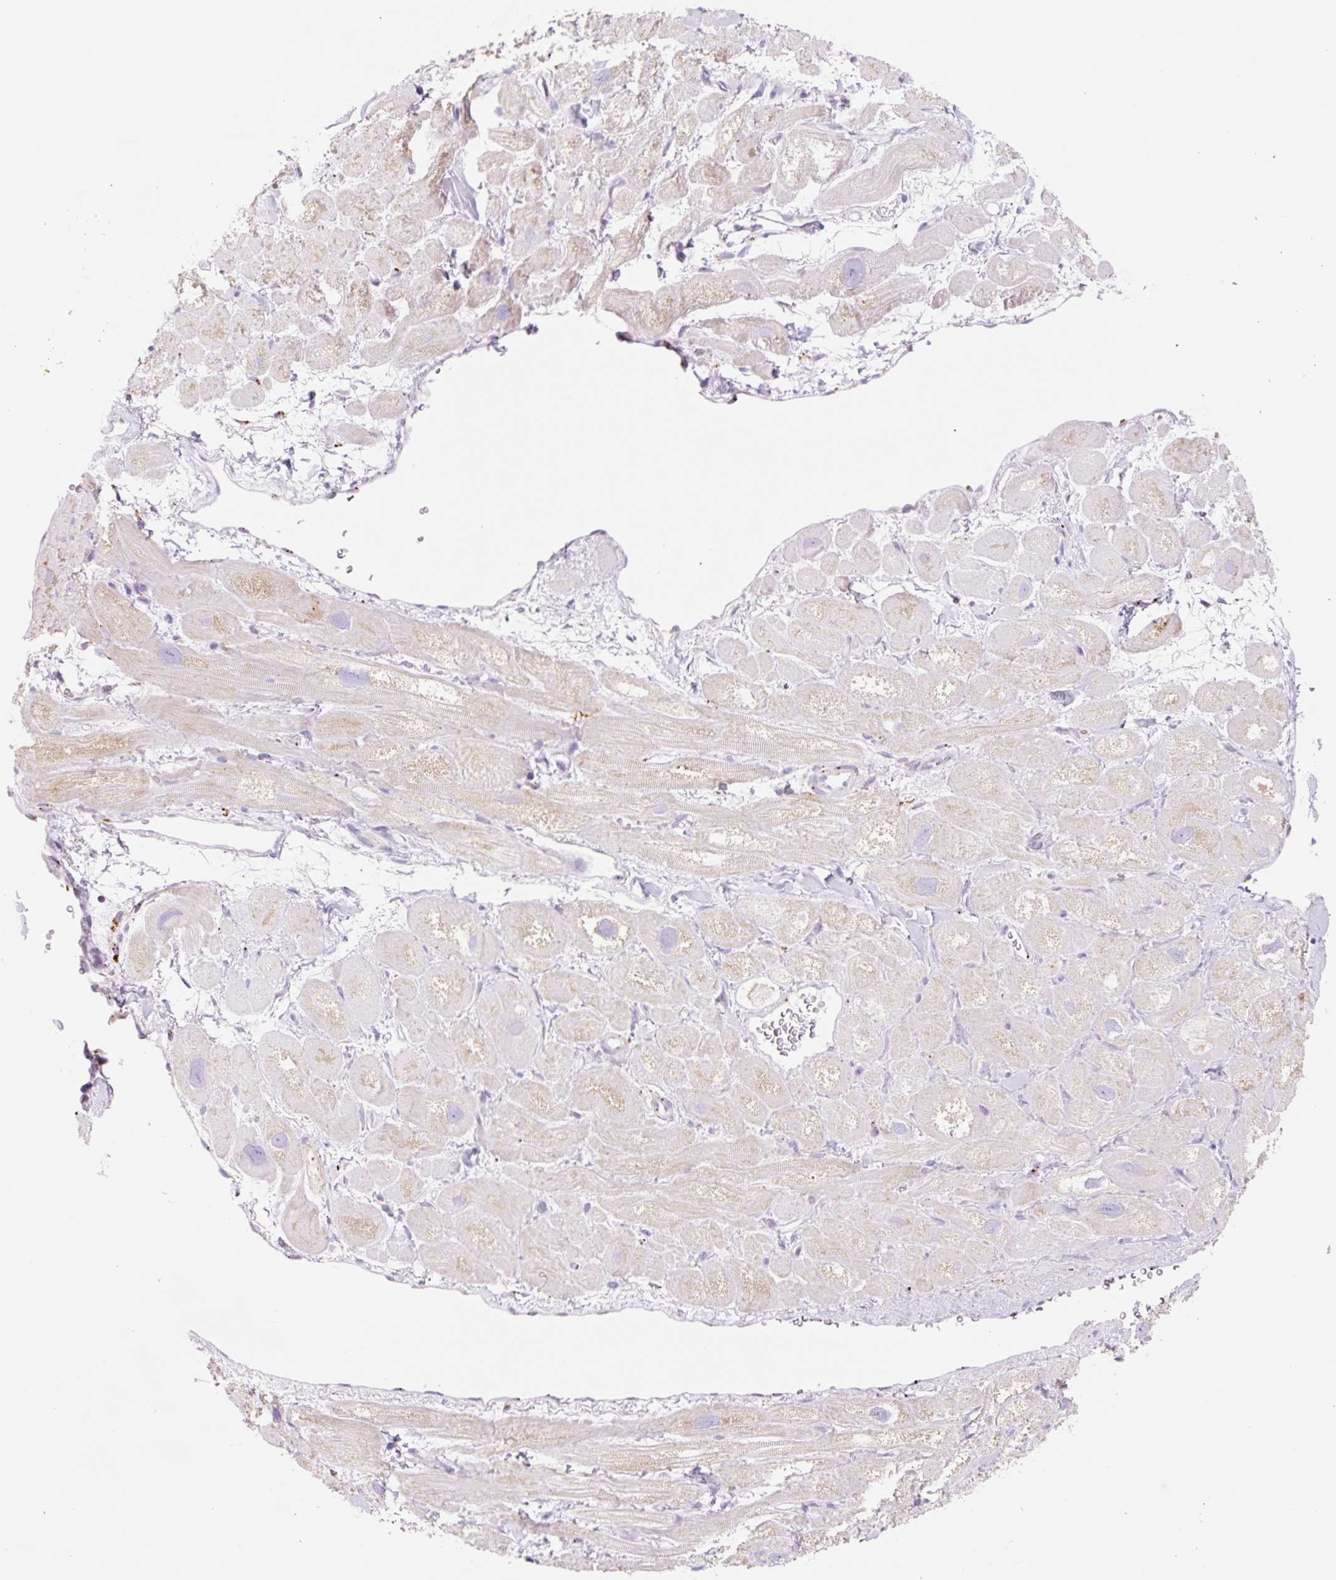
{"staining": {"intensity": "moderate", "quantity": "25%-75%", "location": "cytoplasmic/membranous"}, "tissue": "heart muscle", "cell_type": "Cardiomyocytes", "image_type": "normal", "snomed": [{"axis": "morphology", "description": "Normal tissue, NOS"}, {"axis": "topography", "description": "Heart"}], "caption": "Immunohistochemistry staining of benign heart muscle, which shows medium levels of moderate cytoplasmic/membranous staining in about 25%-75% of cardiomyocytes indicating moderate cytoplasmic/membranous protein positivity. The staining was performed using DAB (brown) for protein detection and nuclei were counterstained in hematoxylin (blue).", "gene": "CLEC3A", "patient": {"sex": "male", "age": 49}}